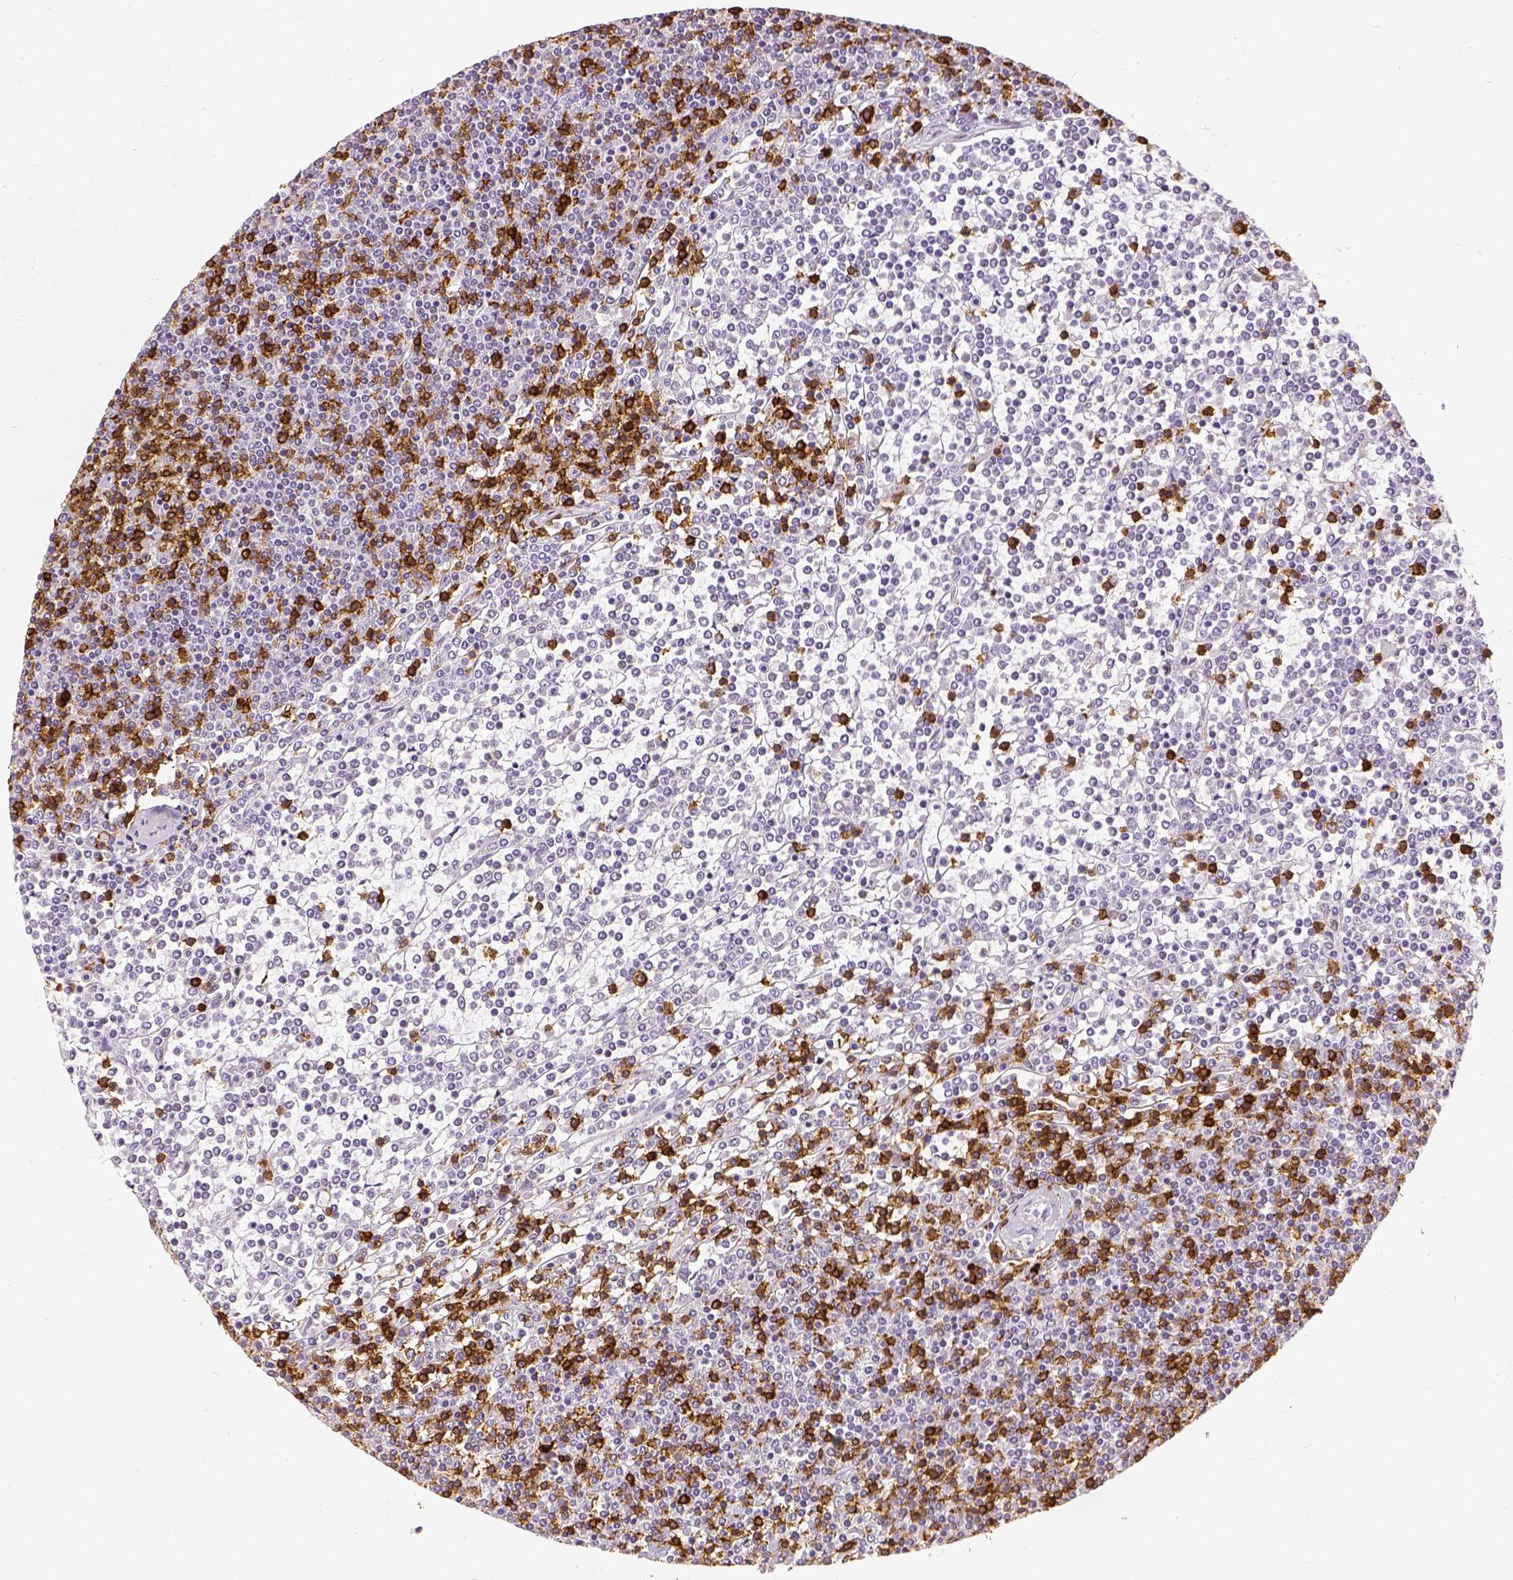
{"staining": {"intensity": "negative", "quantity": "none", "location": "none"}, "tissue": "lymphoma", "cell_type": "Tumor cells", "image_type": "cancer", "snomed": [{"axis": "morphology", "description": "Malignant lymphoma, non-Hodgkin's type, Low grade"}, {"axis": "topography", "description": "Spleen"}], "caption": "There is no significant staining in tumor cells of malignant lymphoma, non-Hodgkin's type (low-grade).", "gene": "CD3E", "patient": {"sex": "female", "age": 19}}